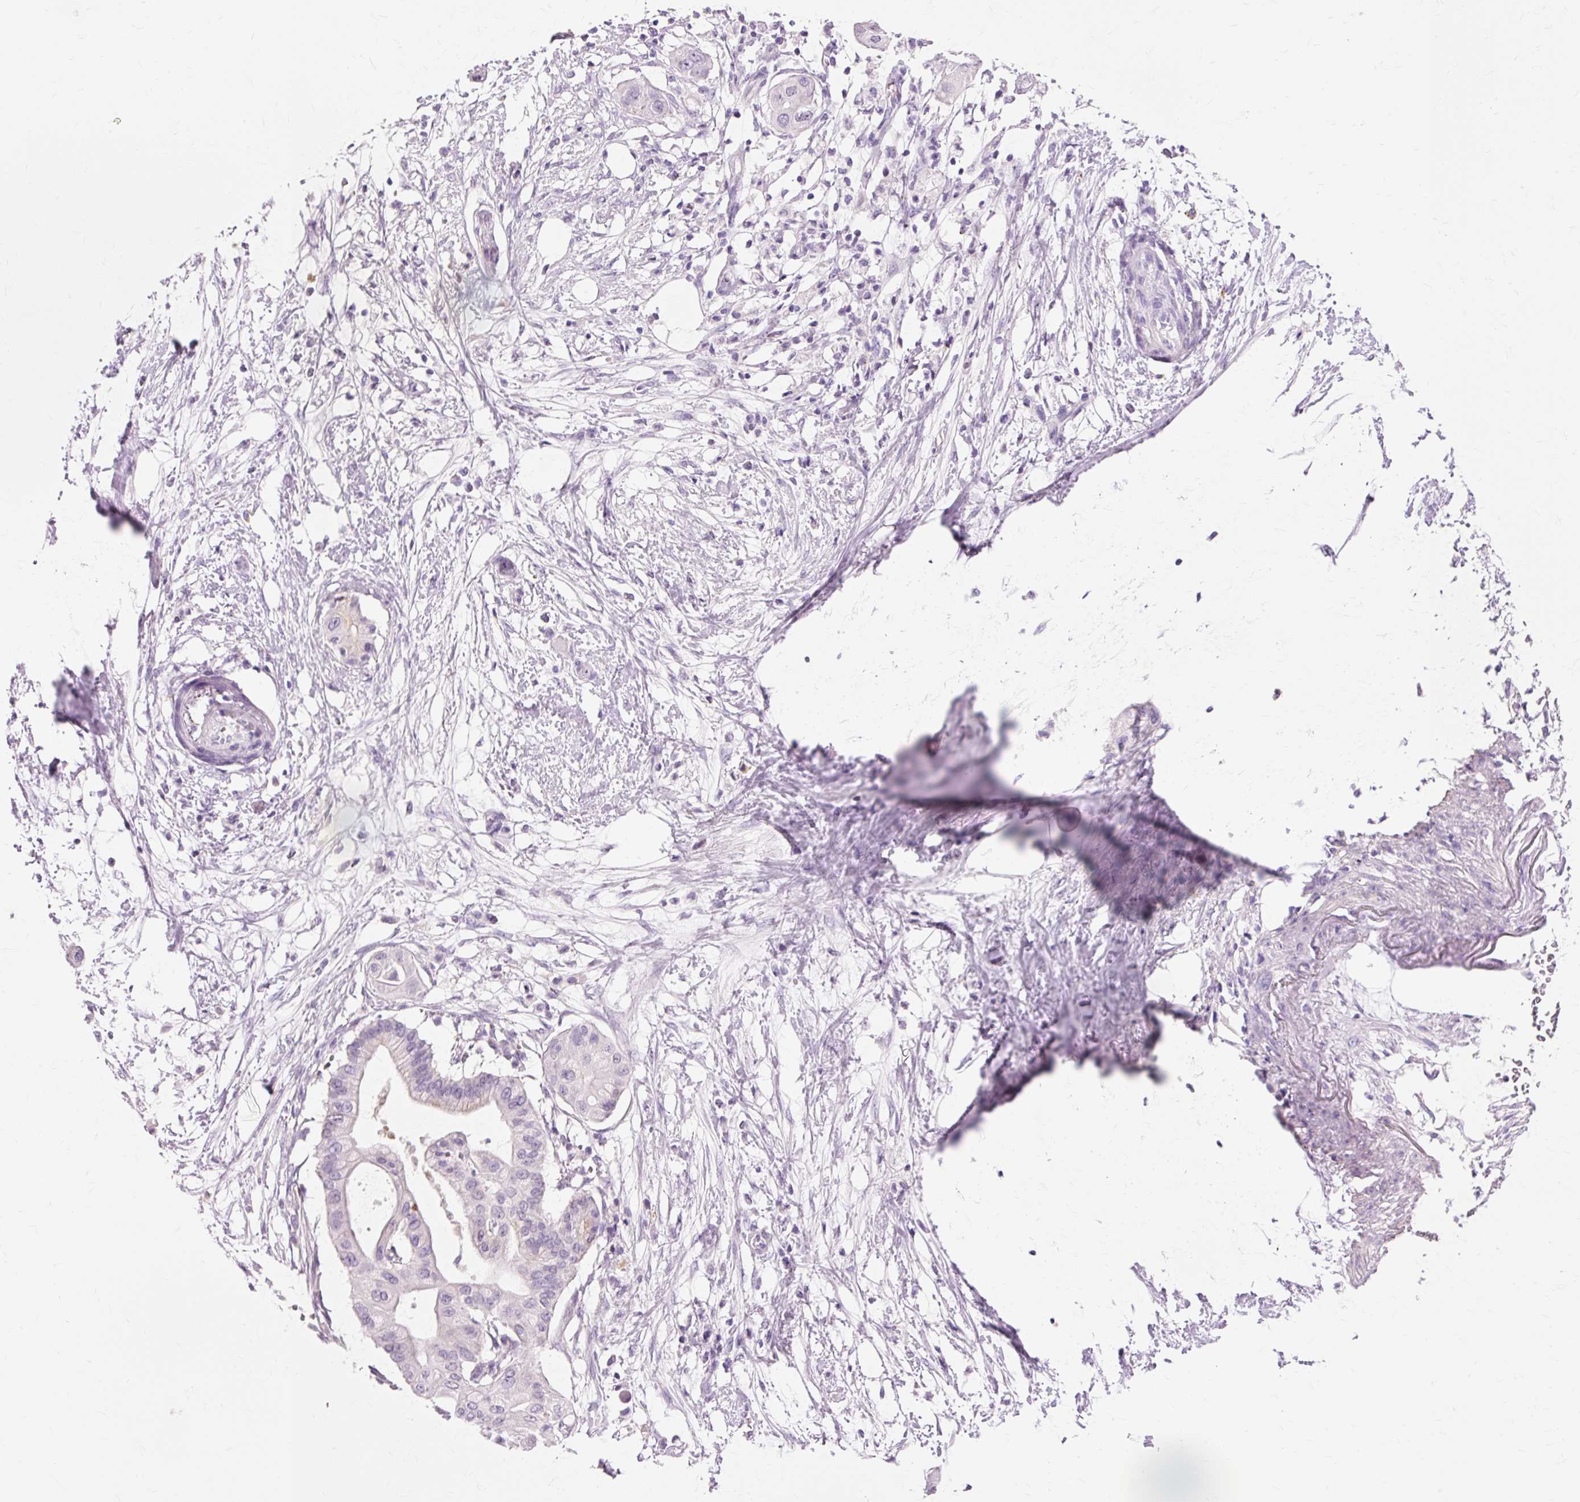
{"staining": {"intensity": "weak", "quantity": "<25%", "location": "cytoplasmic/membranous,nuclear"}, "tissue": "pancreatic cancer", "cell_type": "Tumor cells", "image_type": "cancer", "snomed": [{"axis": "morphology", "description": "Adenocarcinoma, NOS"}, {"axis": "topography", "description": "Pancreas"}], "caption": "Pancreatic adenocarcinoma stained for a protein using IHC exhibits no positivity tumor cells.", "gene": "VN1R2", "patient": {"sex": "male", "age": 68}}